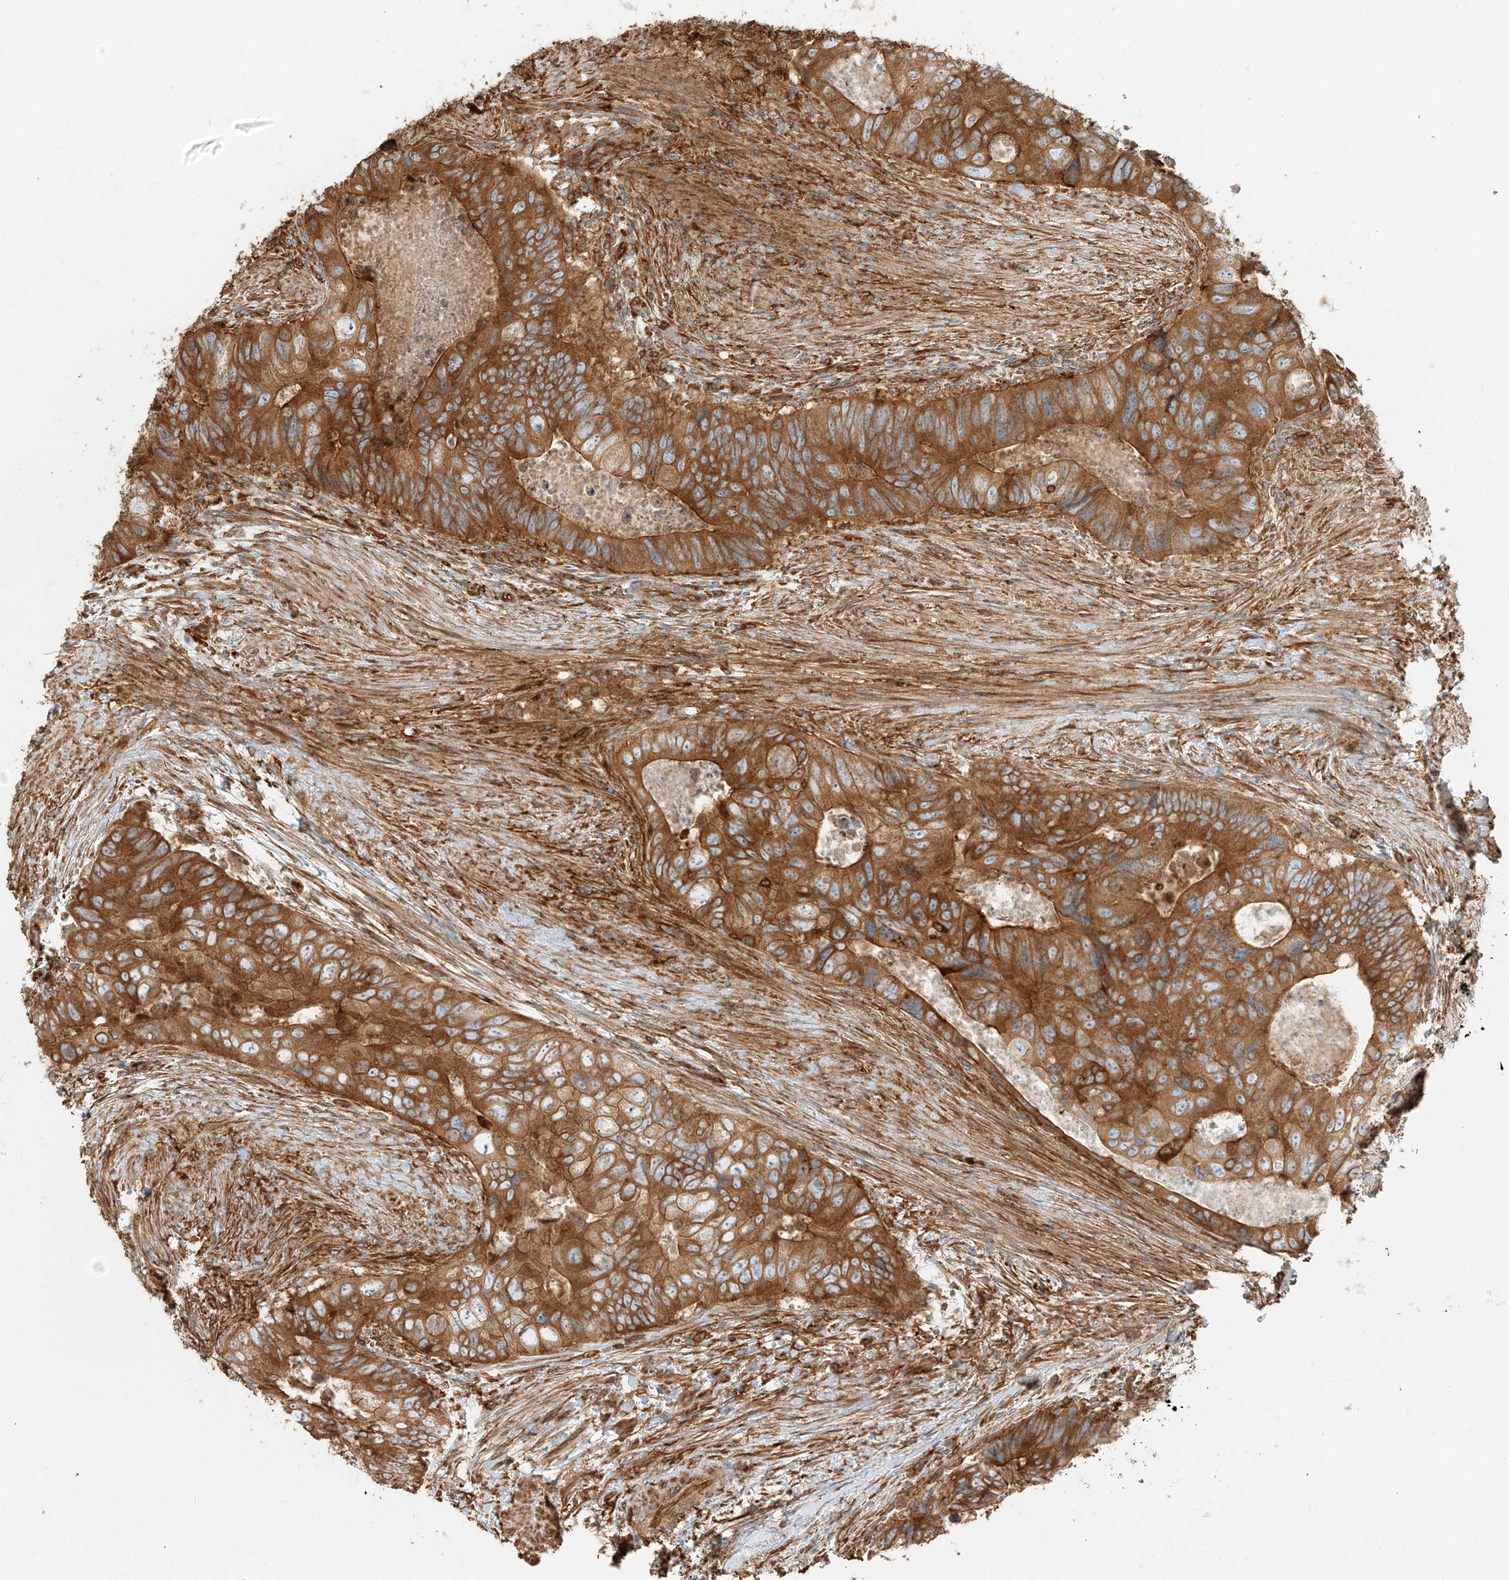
{"staining": {"intensity": "strong", "quantity": ">75%", "location": "cytoplasmic/membranous"}, "tissue": "colorectal cancer", "cell_type": "Tumor cells", "image_type": "cancer", "snomed": [{"axis": "morphology", "description": "Adenocarcinoma, NOS"}, {"axis": "topography", "description": "Rectum"}], "caption": "Colorectal cancer (adenocarcinoma) stained for a protein shows strong cytoplasmic/membranous positivity in tumor cells.", "gene": "SNX9", "patient": {"sex": "male", "age": 63}}